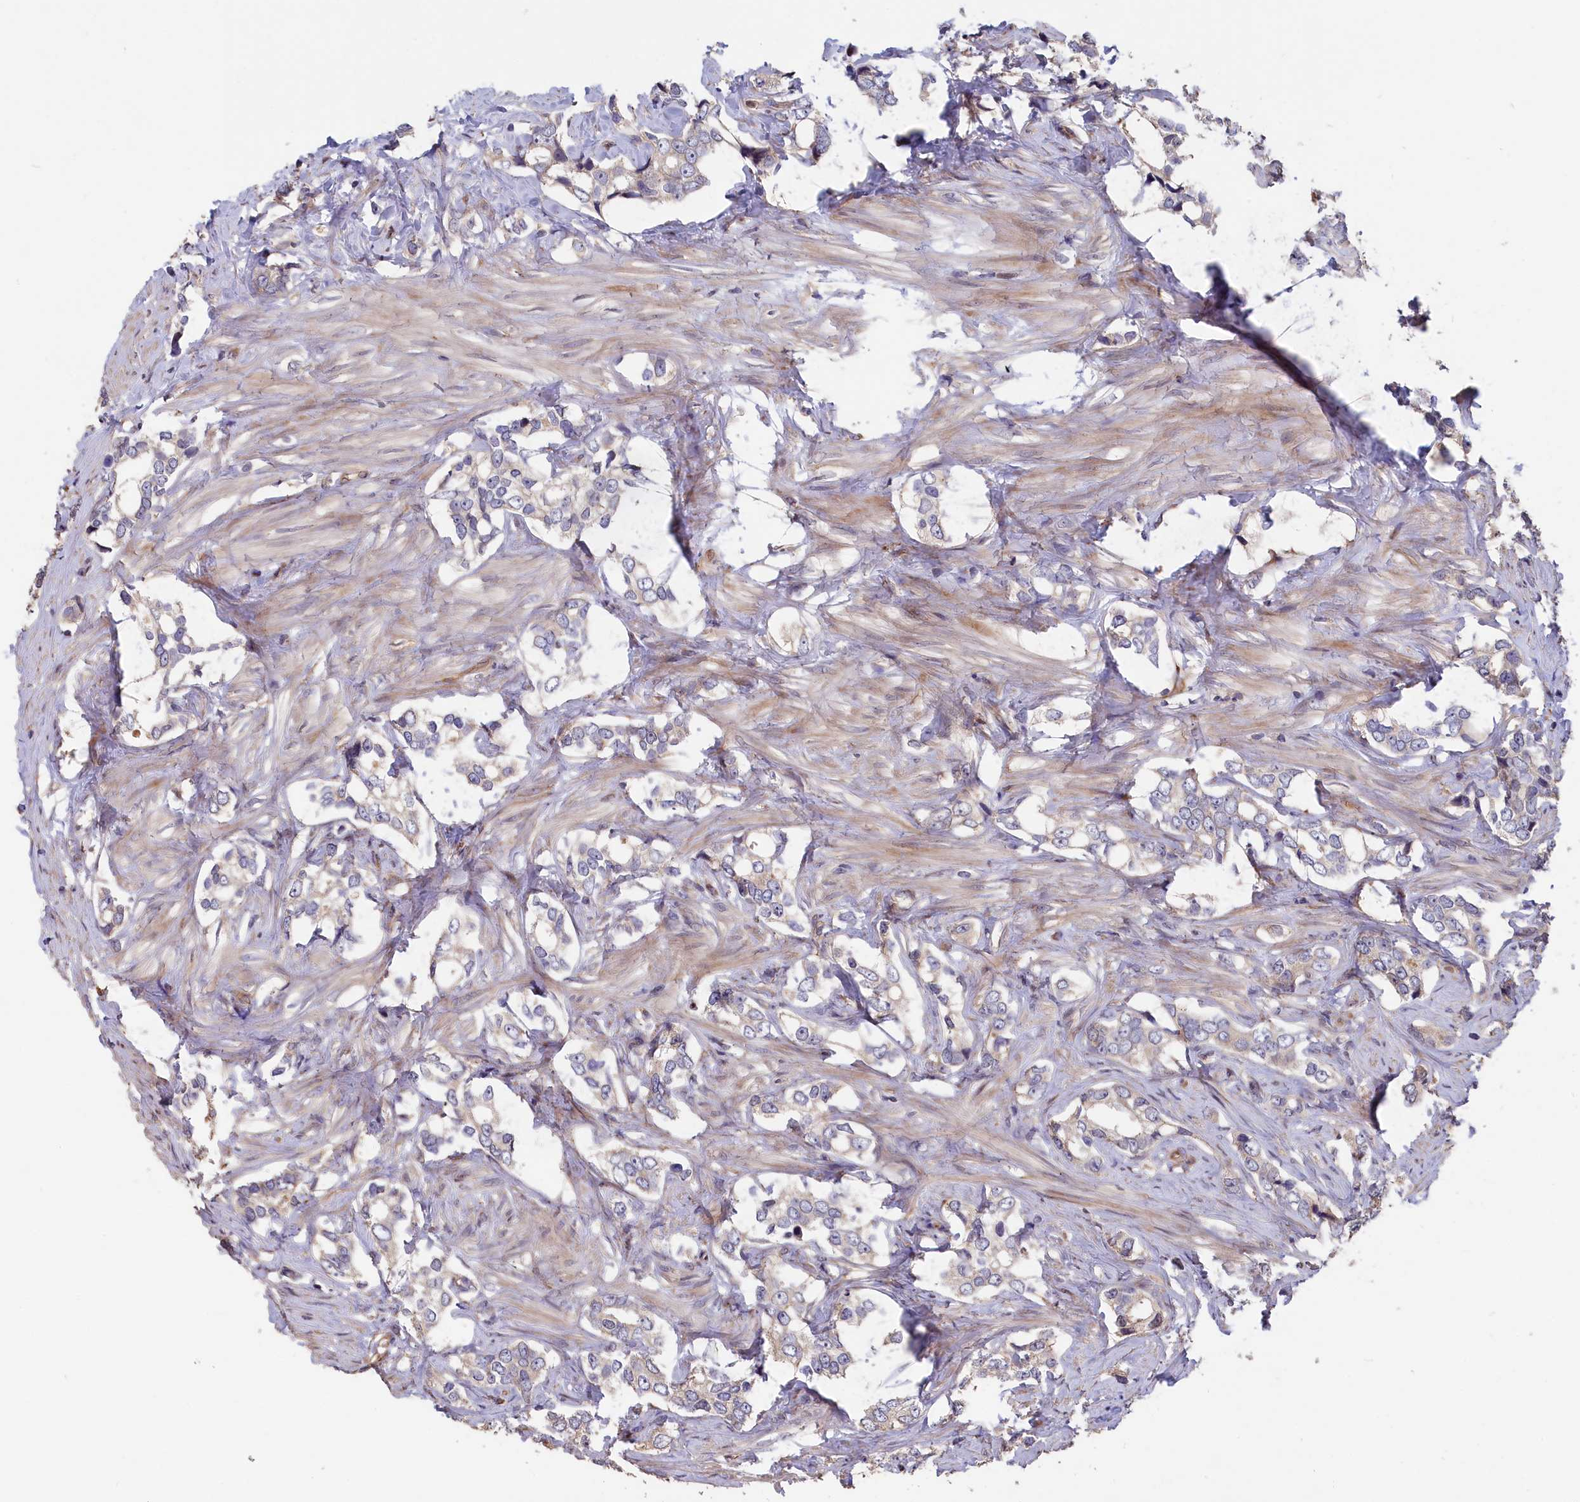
{"staining": {"intensity": "weak", "quantity": "<25%", "location": "cytoplasmic/membranous"}, "tissue": "prostate cancer", "cell_type": "Tumor cells", "image_type": "cancer", "snomed": [{"axis": "morphology", "description": "Adenocarcinoma, High grade"}, {"axis": "topography", "description": "Prostate"}], "caption": "Immunohistochemistry (IHC) micrograph of prostate cancer (adenocarcinoma (high-grade)) stained for a protein (brown), which shows no expression in tumor cells.", "gene": "GREB1L", "patient": {"sex": "male", "age": 66}}